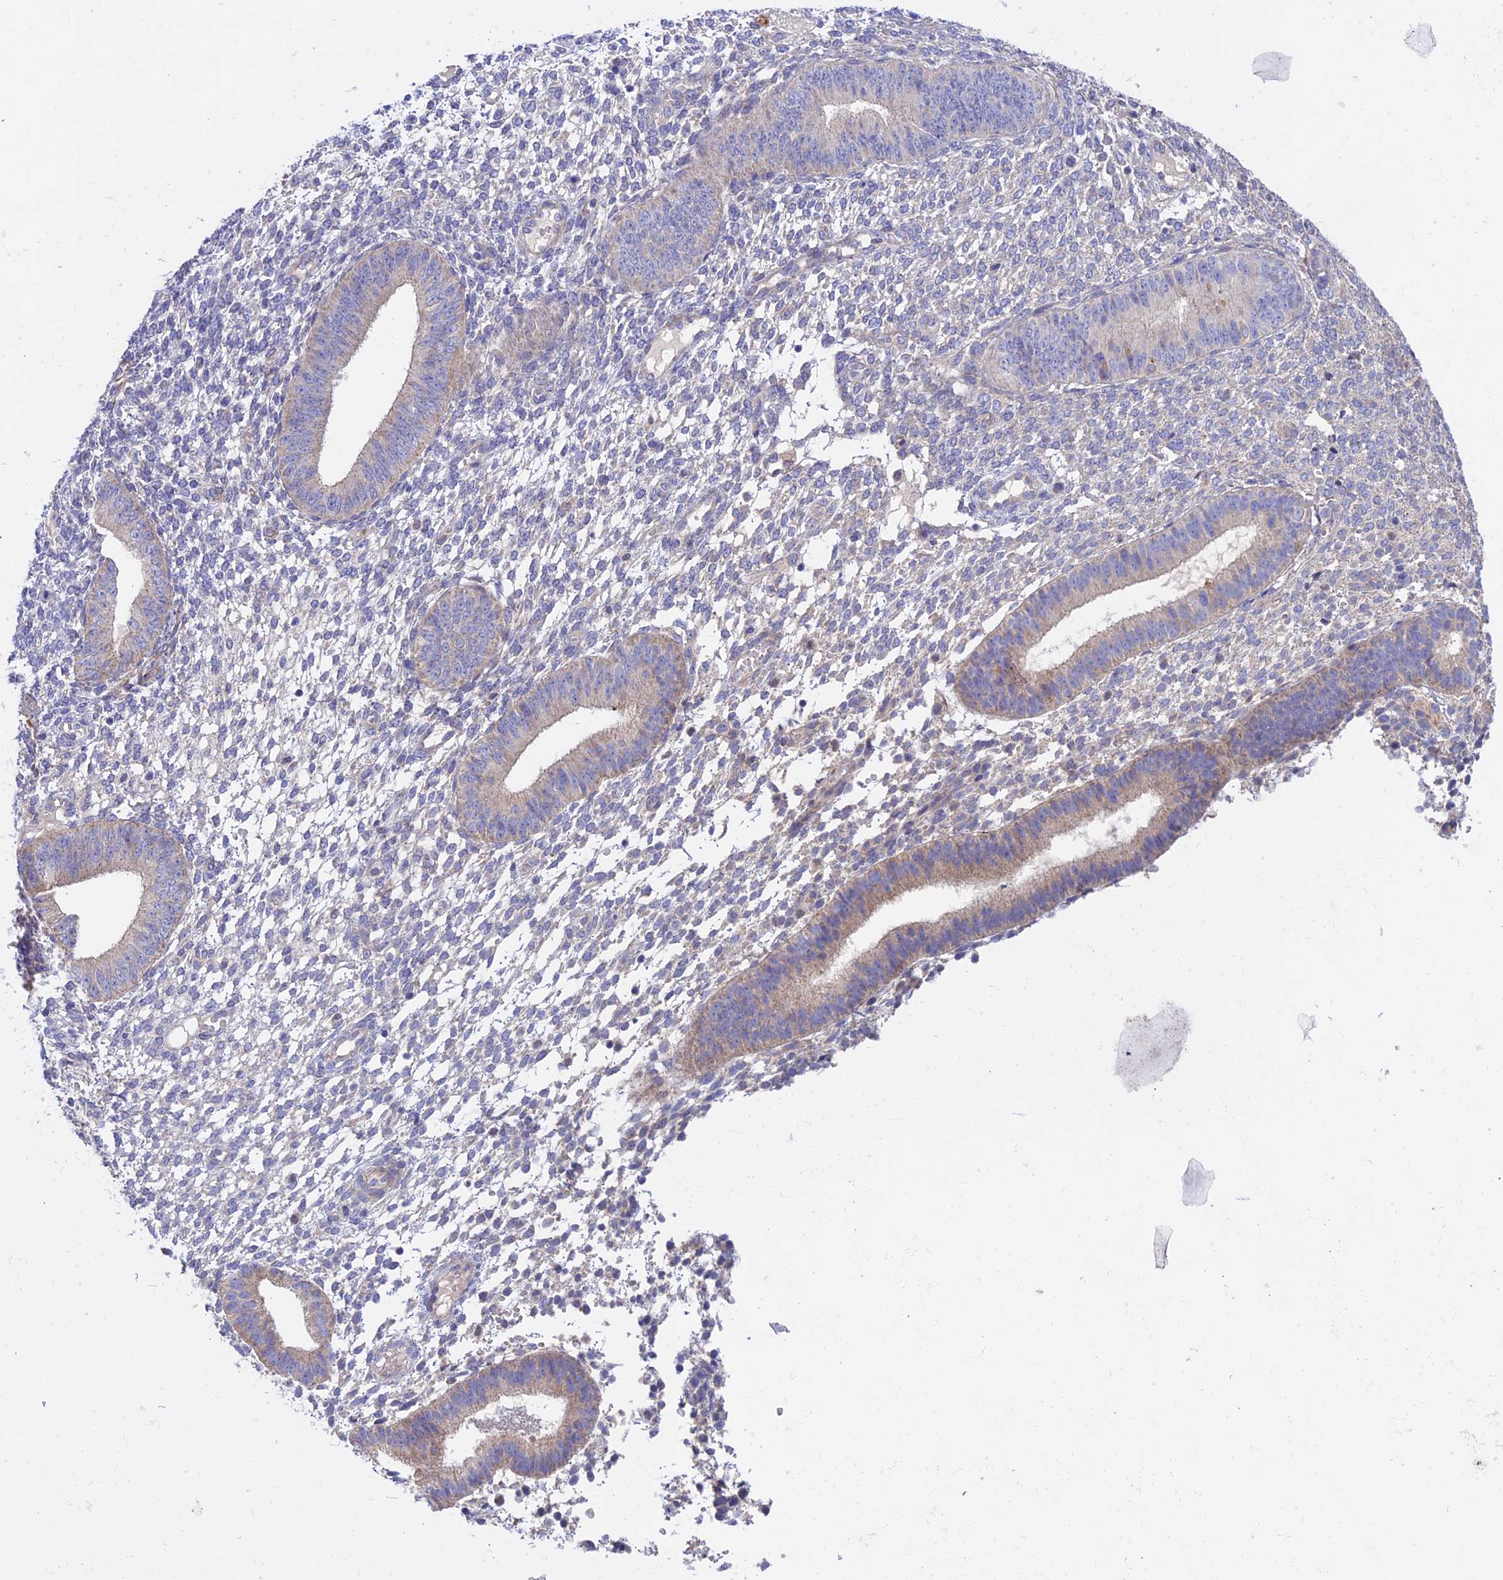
{"staining": {"intensity": "negative", "quantity": "none", "location": "none"}, "tissue": "endometrium", "cell_type": "Cells in endometrial stroma", "image_type": "normal", "snomed": [{"axis": "morphology", "description": "Normal tissue, NOS"}, {"axis": "topography", "description": "Endometrium"}], "caption": "The image demonstrates no staining of cells in endometrial stroma in benign endometrium. (DAB (3,3'-diaminobenzidine) immunohistochemistry with hematoxylin counter stain).", "gene": "ETFDH", "patient": {"sex": "female", "age": 49}}